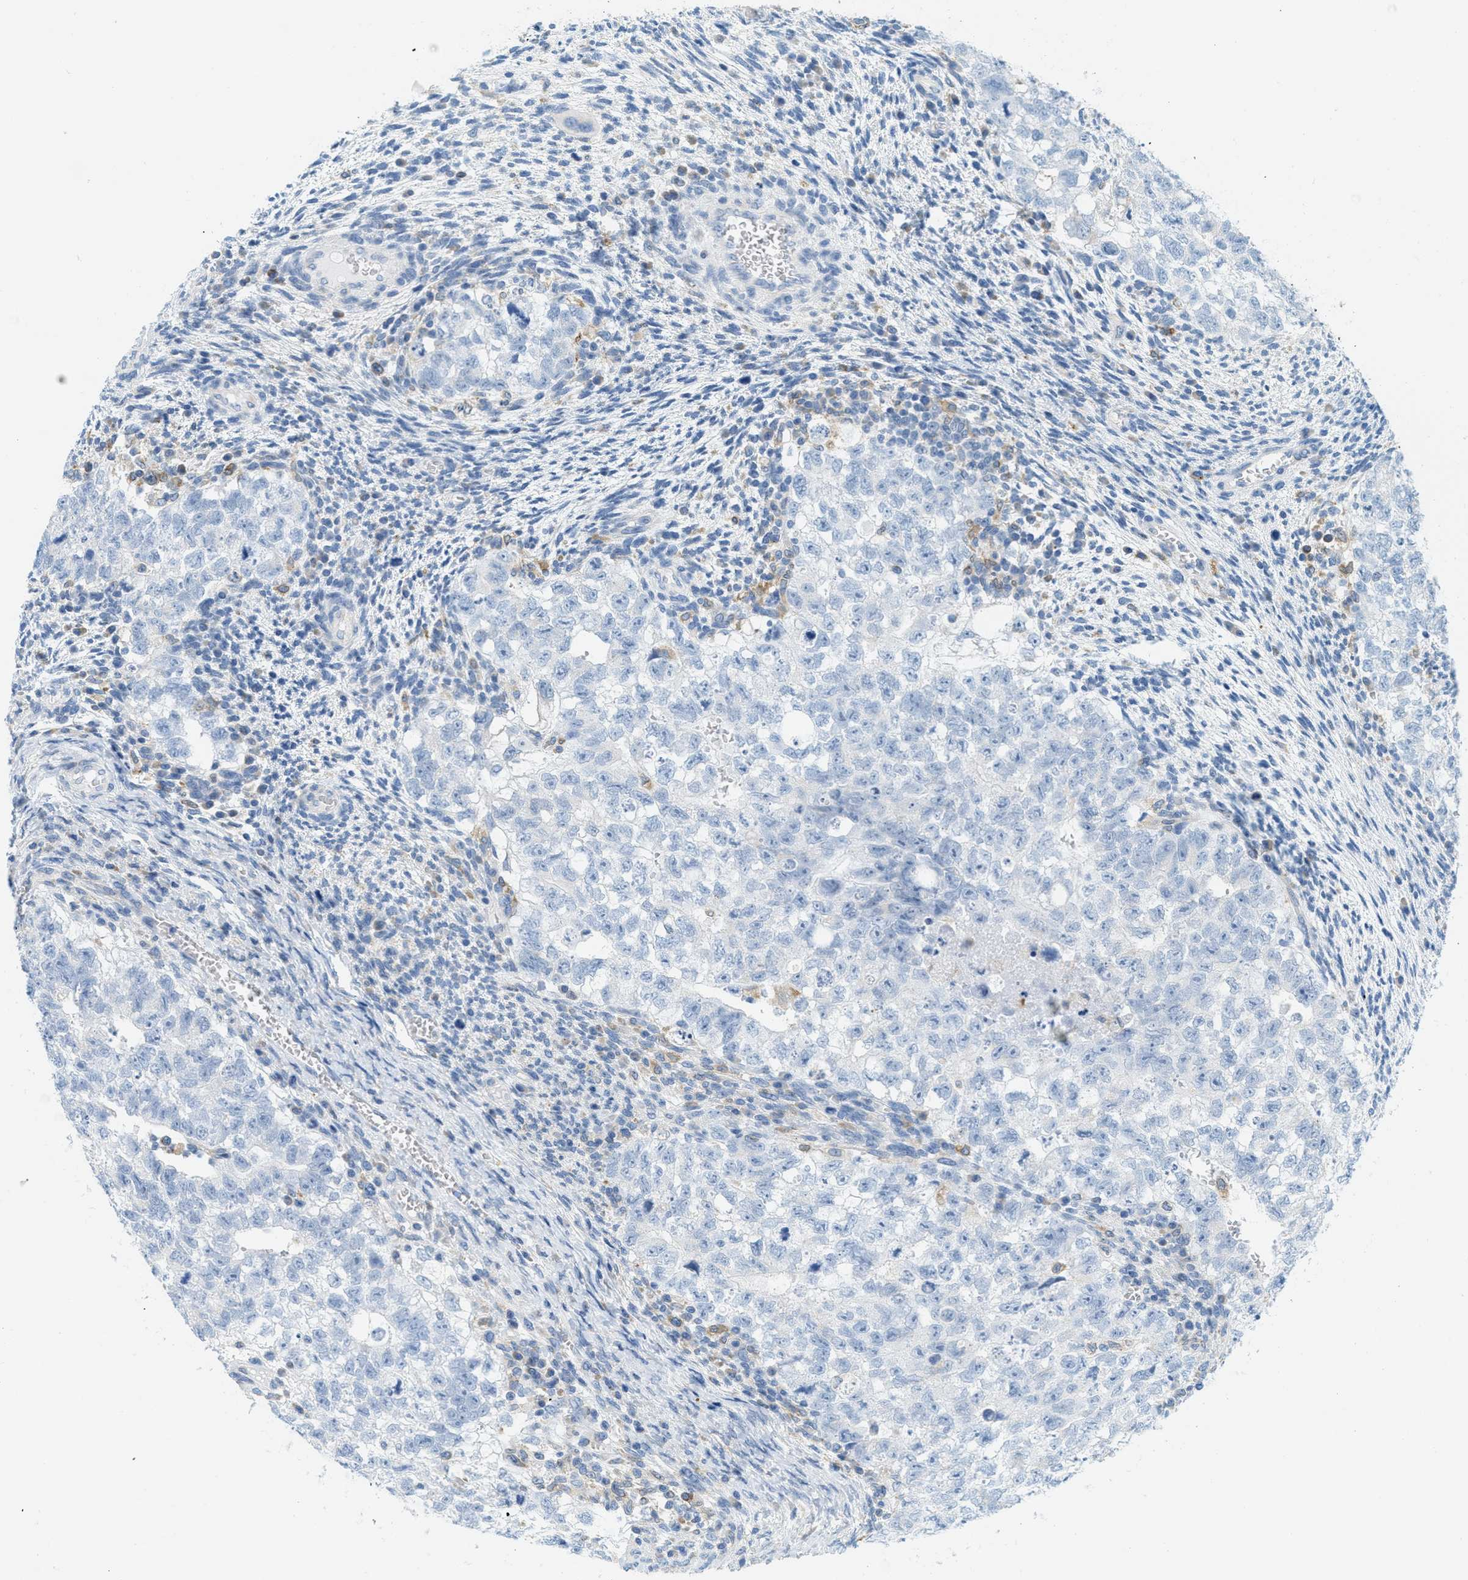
{"staining": {"intensity": "negative", "quantity": "none", "location": "none"}, "tissue": "testis cancer", "cell_type": "Tumor cells", "image_type": "cancer", "snomed": [{"axis": "morphology", "description": "Seminoma, NOS"}, {"axis": "morphology", "description": "Carcinoma, Embryonal, NOS"}, {"axis": "topography", "description": "Testis"}], "caption": "A histopathology image of human testis cancer (embryonal carcinoma) is negative for staining in tumor cells.", "gene": "TEX264", "patient": {"sex": "male", "age": 38}}